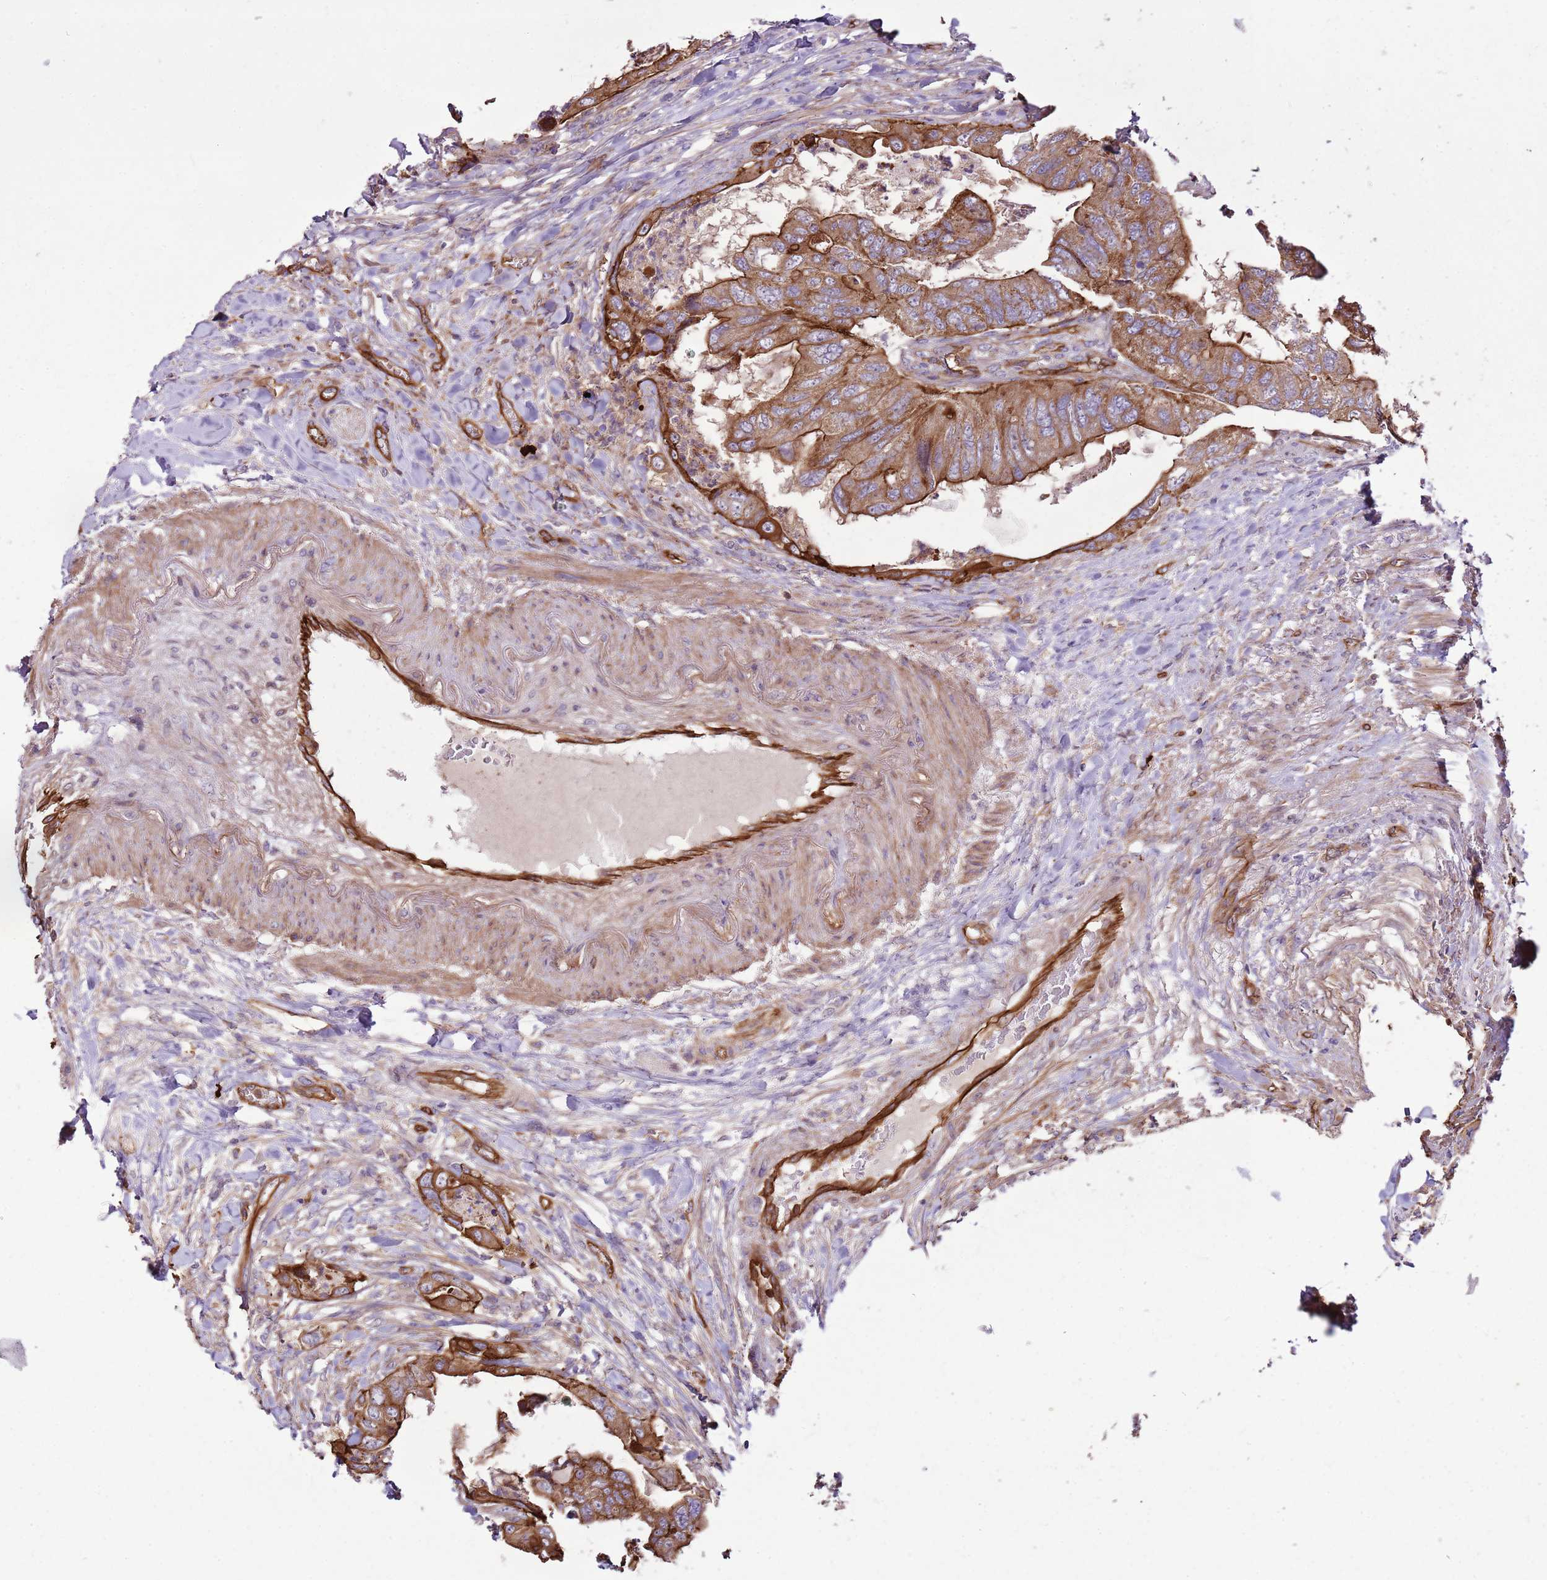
{"staining": {"intensity": "moderate", "quantity": ">75%", "location": "cytoplasmic/membranous"}, "tissue": "colorectal cancer", "cell_type": "Tumor cells", "image_type": "cancer", "snomed": [{"axis": "morphology", "description": "Adenocarcinoma, NOS"}, {"axis": "topography", "description": "Rectum"}], "caption": "This photomicrograph reveals colorectal cancer (adenocarcinoma) stained with immunohistochemistry (IHC) to label a protein in brown. The cytoplasmic/membranous of tumor cells show moderate positivity for the protein. Nuclei are counter-stained blue.", "gene": "ZNF827", "patient": {"sex": "male", "age": 63}}